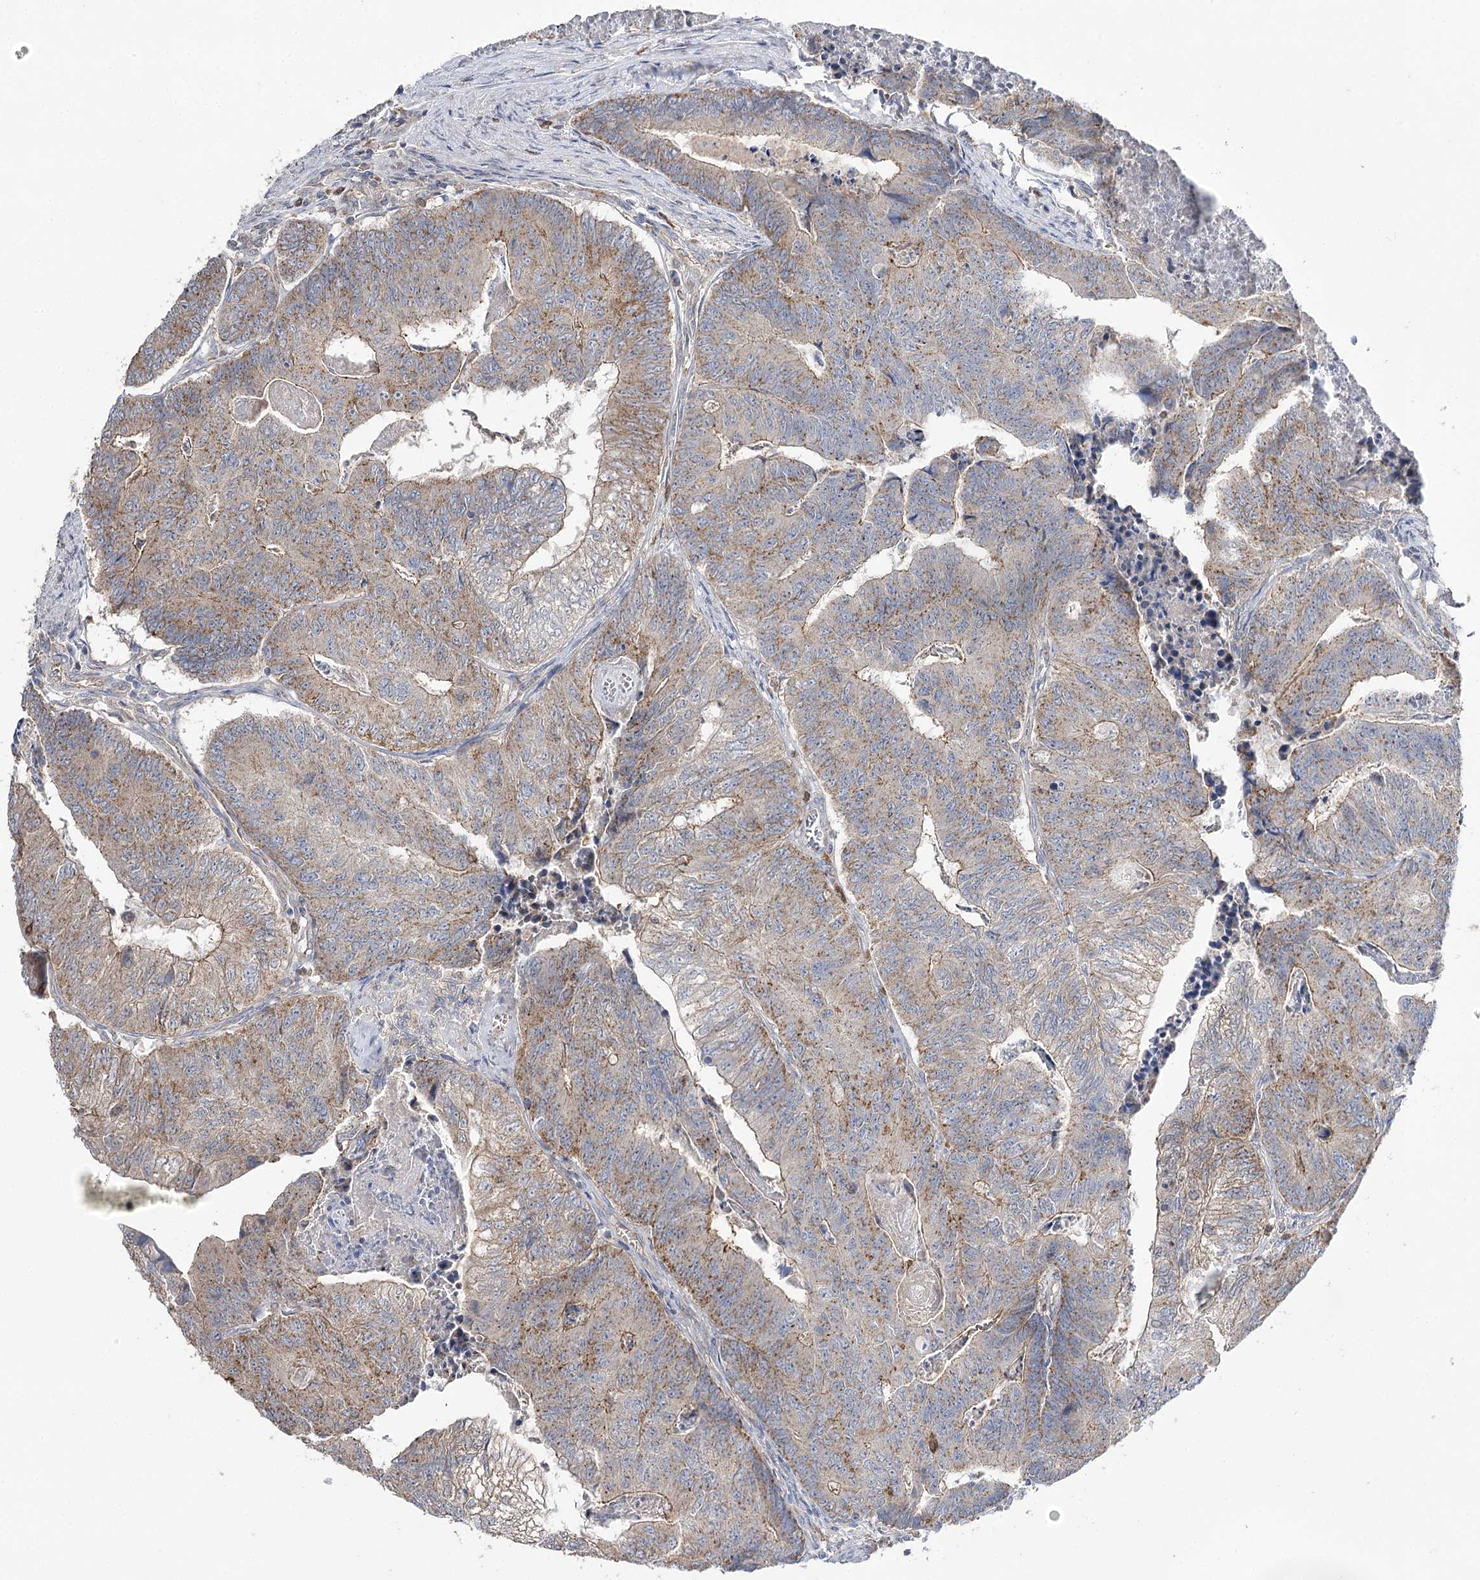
{"staining": {"intensity": "moderate", "quantity": "25%-75%", "location": "cytoplasmic/membranous"}, "tissue": "colorectal cancer", "cell_type": "Tumor cells", "image_type": "cancer", "snomed": [{"axis": "morphology", "description": "Adenocarcinoma, NOS"}, {"axis": "topography", "description": "Colon"}], "caption": "Colorectal cancer stained with immunohistochemistry reveals moderate cytoplasmic/membranous expression in approximately 25%-75% of tumor cells.", "gene": "AURKC", "patient": {"sex": "female", "age": 67}}